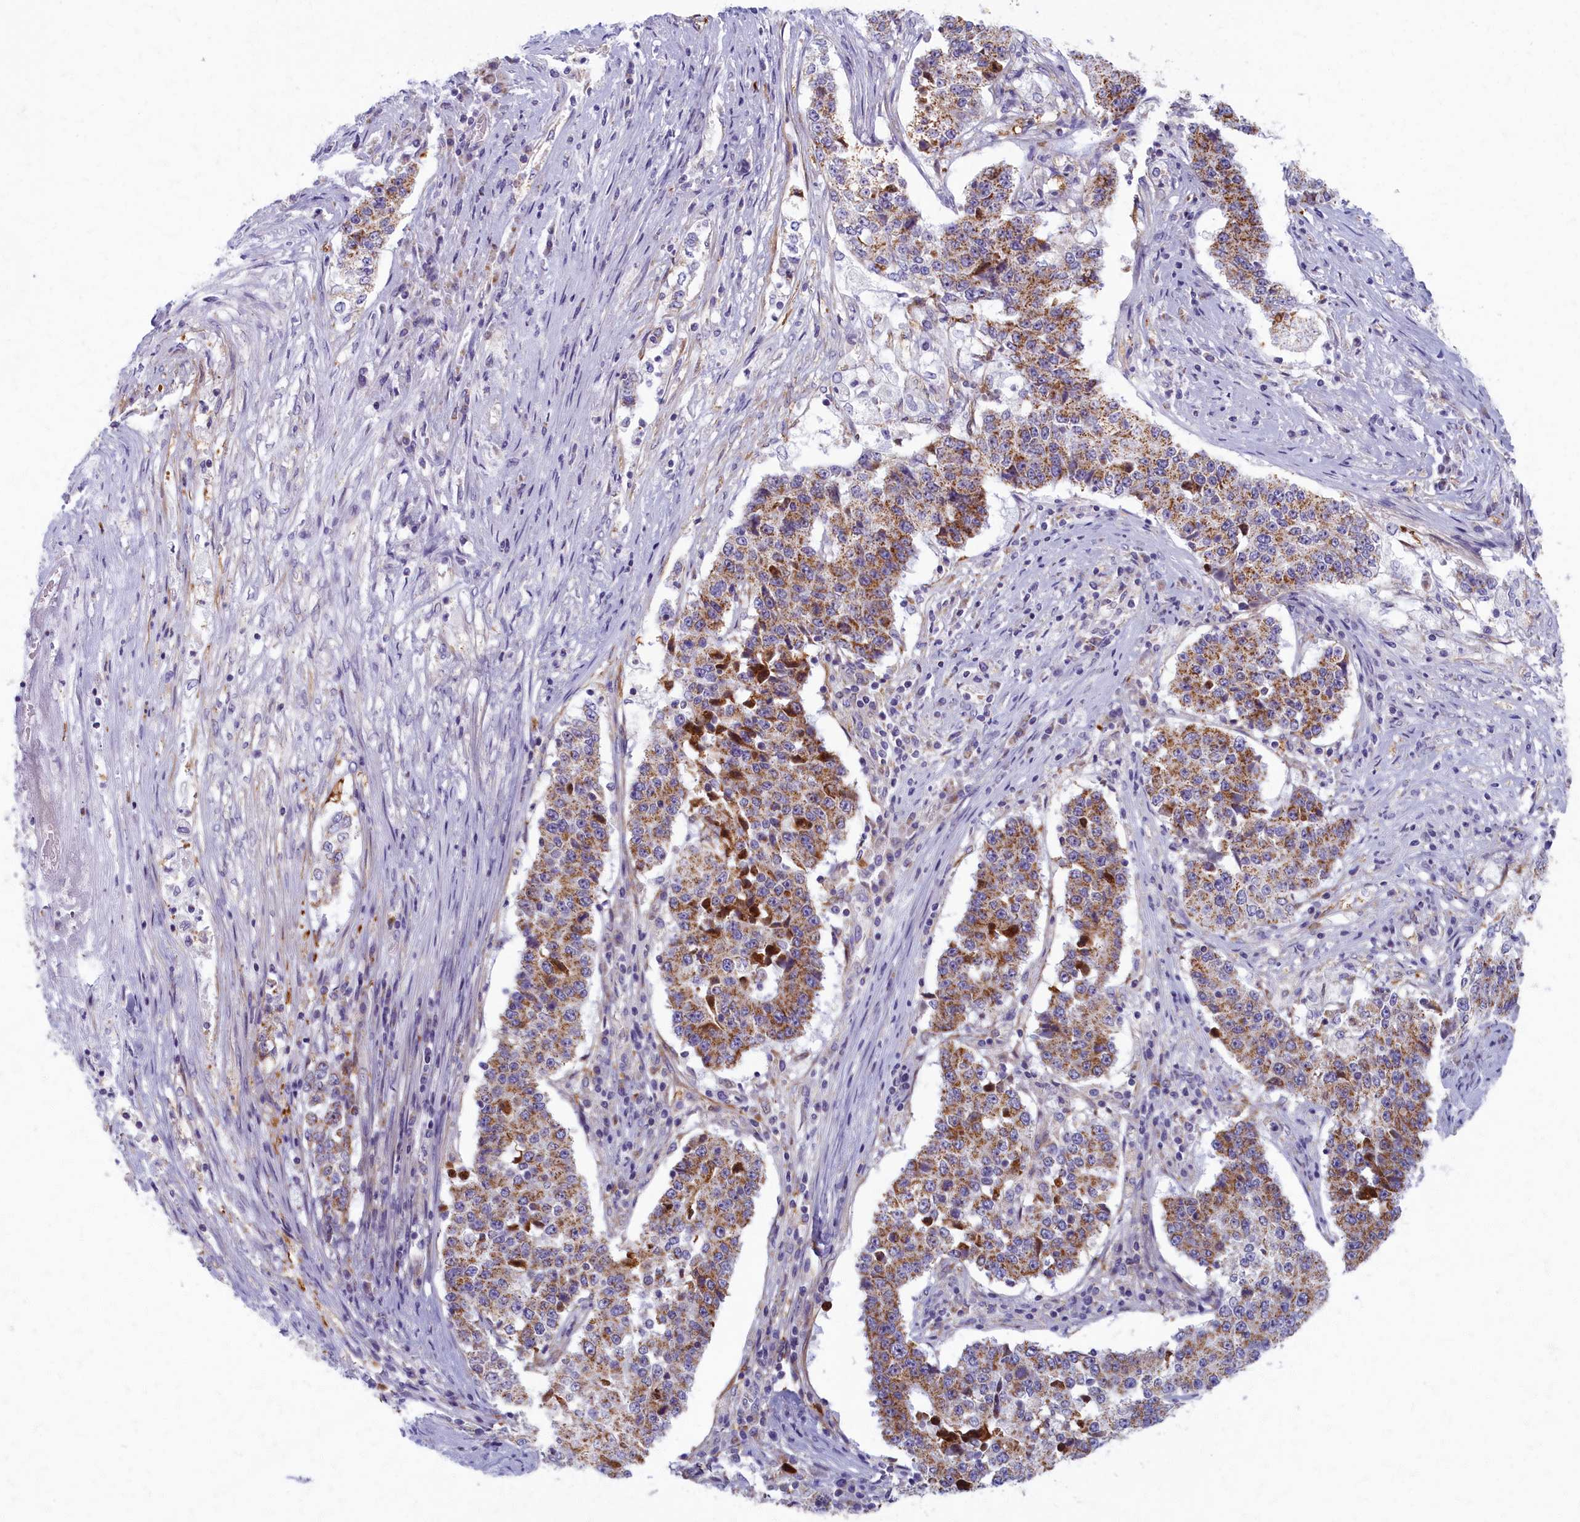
{"staining": {"intensity": "moderate", "quantity": ">75%", "location": "cytoplasmic/membranous"}, "tissue": "stomach cancer", "cell_type": "Tumor cells", "image_type": "cancer", "snomed": [{"axis": "morphology", "description": "Adenocarcinoma, NOS"}, {"axis": "topography", "description": "Stomach"}], "caption": "Immunohistochemistry (IHC) micrograph of neoplastic tissue: human stomach adenocarcinoma stained using IHC displays medium levels of moderate protein expression localized specifically in the cytoplasmic/membranous of tumor cells, appearing as a cytoplasmic/membranous brown color.", "gene": "MRPS25", "patient": {"sex": "male", "age": 59}}